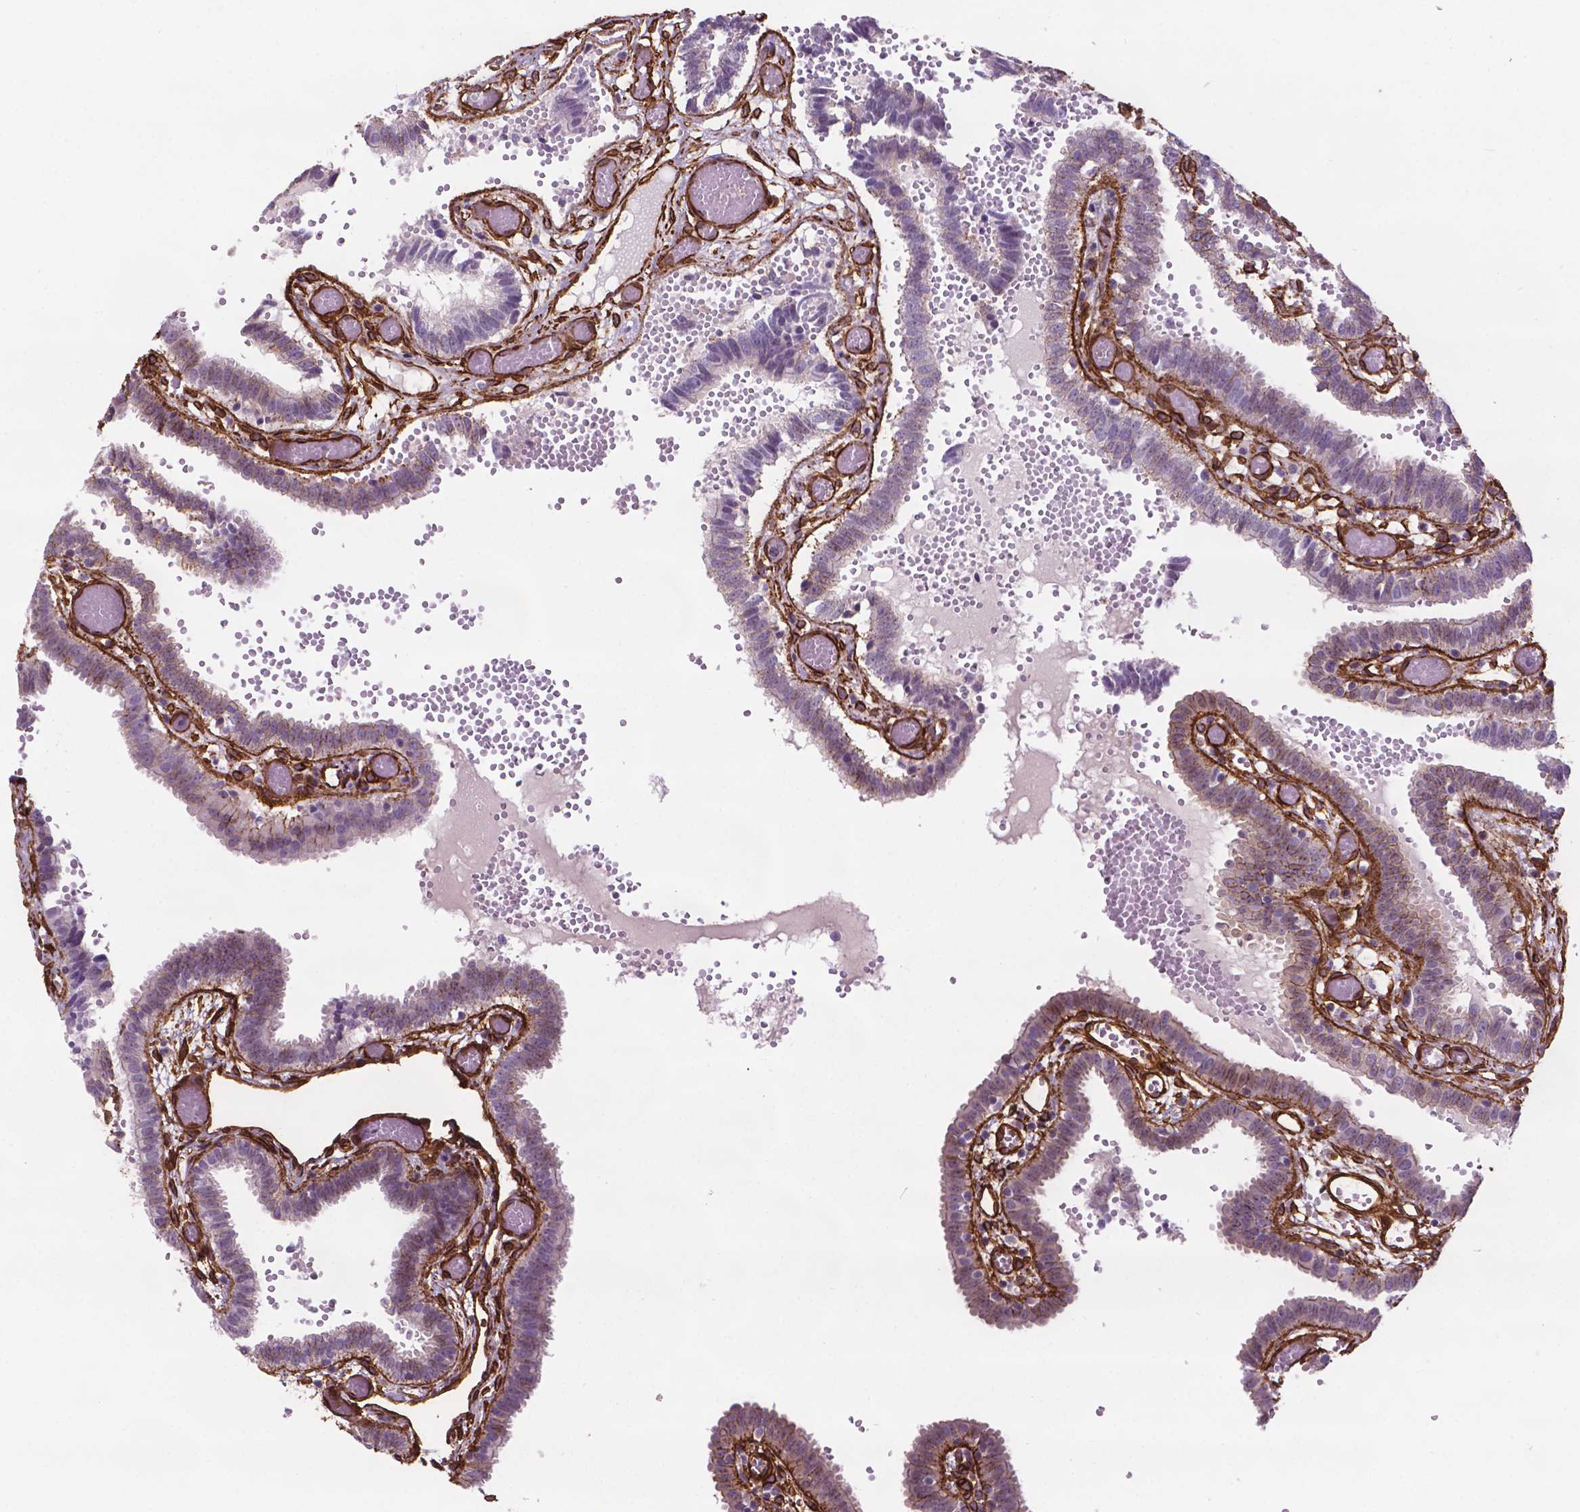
{"staining": {"intensity": "negative", "quantity": "none", "location": "none"}, "tissue": "fallopian tube", "cell_type": "Glandular cells", "image_type": "normal", "snomed": [{"axis": "morphology", "description": "Normal tissue, NOS"}, {"axis": "topography", "description": "Fallopian tube"}], "caption": "DAB immunohistochemical staining of normal fallopian tube exhibits no significant staining in glandular cells. (DAB immunohistochemistry (IHC) visualized using brightfield microscopy, high magnification).", "gene": "EGFL8", "patient": {"sex": "female", "age": 37}}